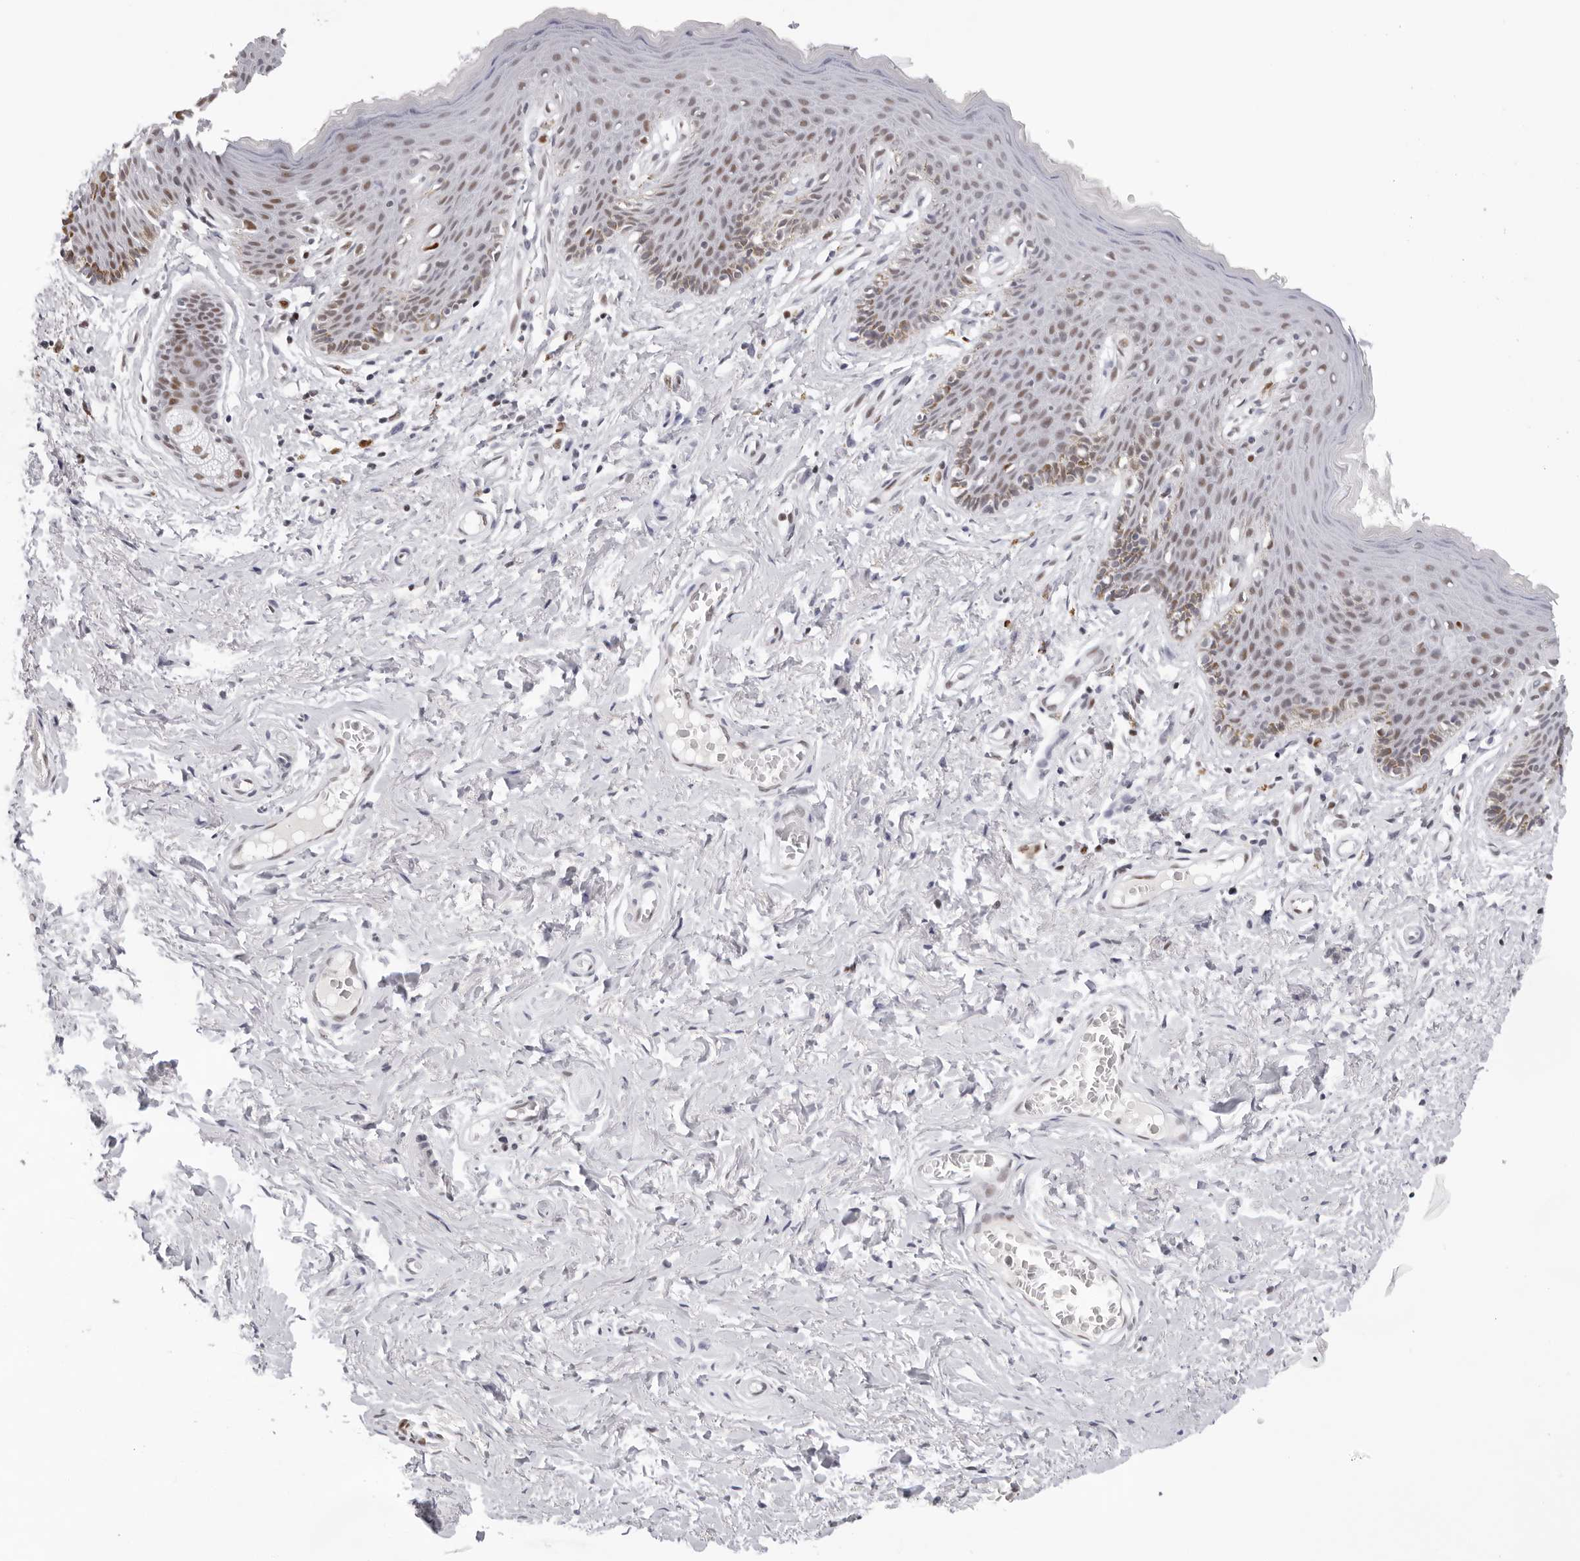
{"staining": {"intensity": "weak", "quantity": "25%-75%", "location": "nuclear"}, "tissue": "skin", "cell_type": "Epidermal cells", "image_type": "normal", "snomed": [{"axis": "morphology", "description": "Normal tissue, NOS"}, {"axis": "topography", "description": "Vulva"}], "caption": "High-magnification brightfield microscopy of unremarkable skin stained with DAB (brown) and counterstained with hematoxylin (blue). epidermal cells exhibit weak nuclear staining is seen in approximately25%-75% of cells.", "gene": "OGG1", "patient": {"sex": "female", "age": 66}}